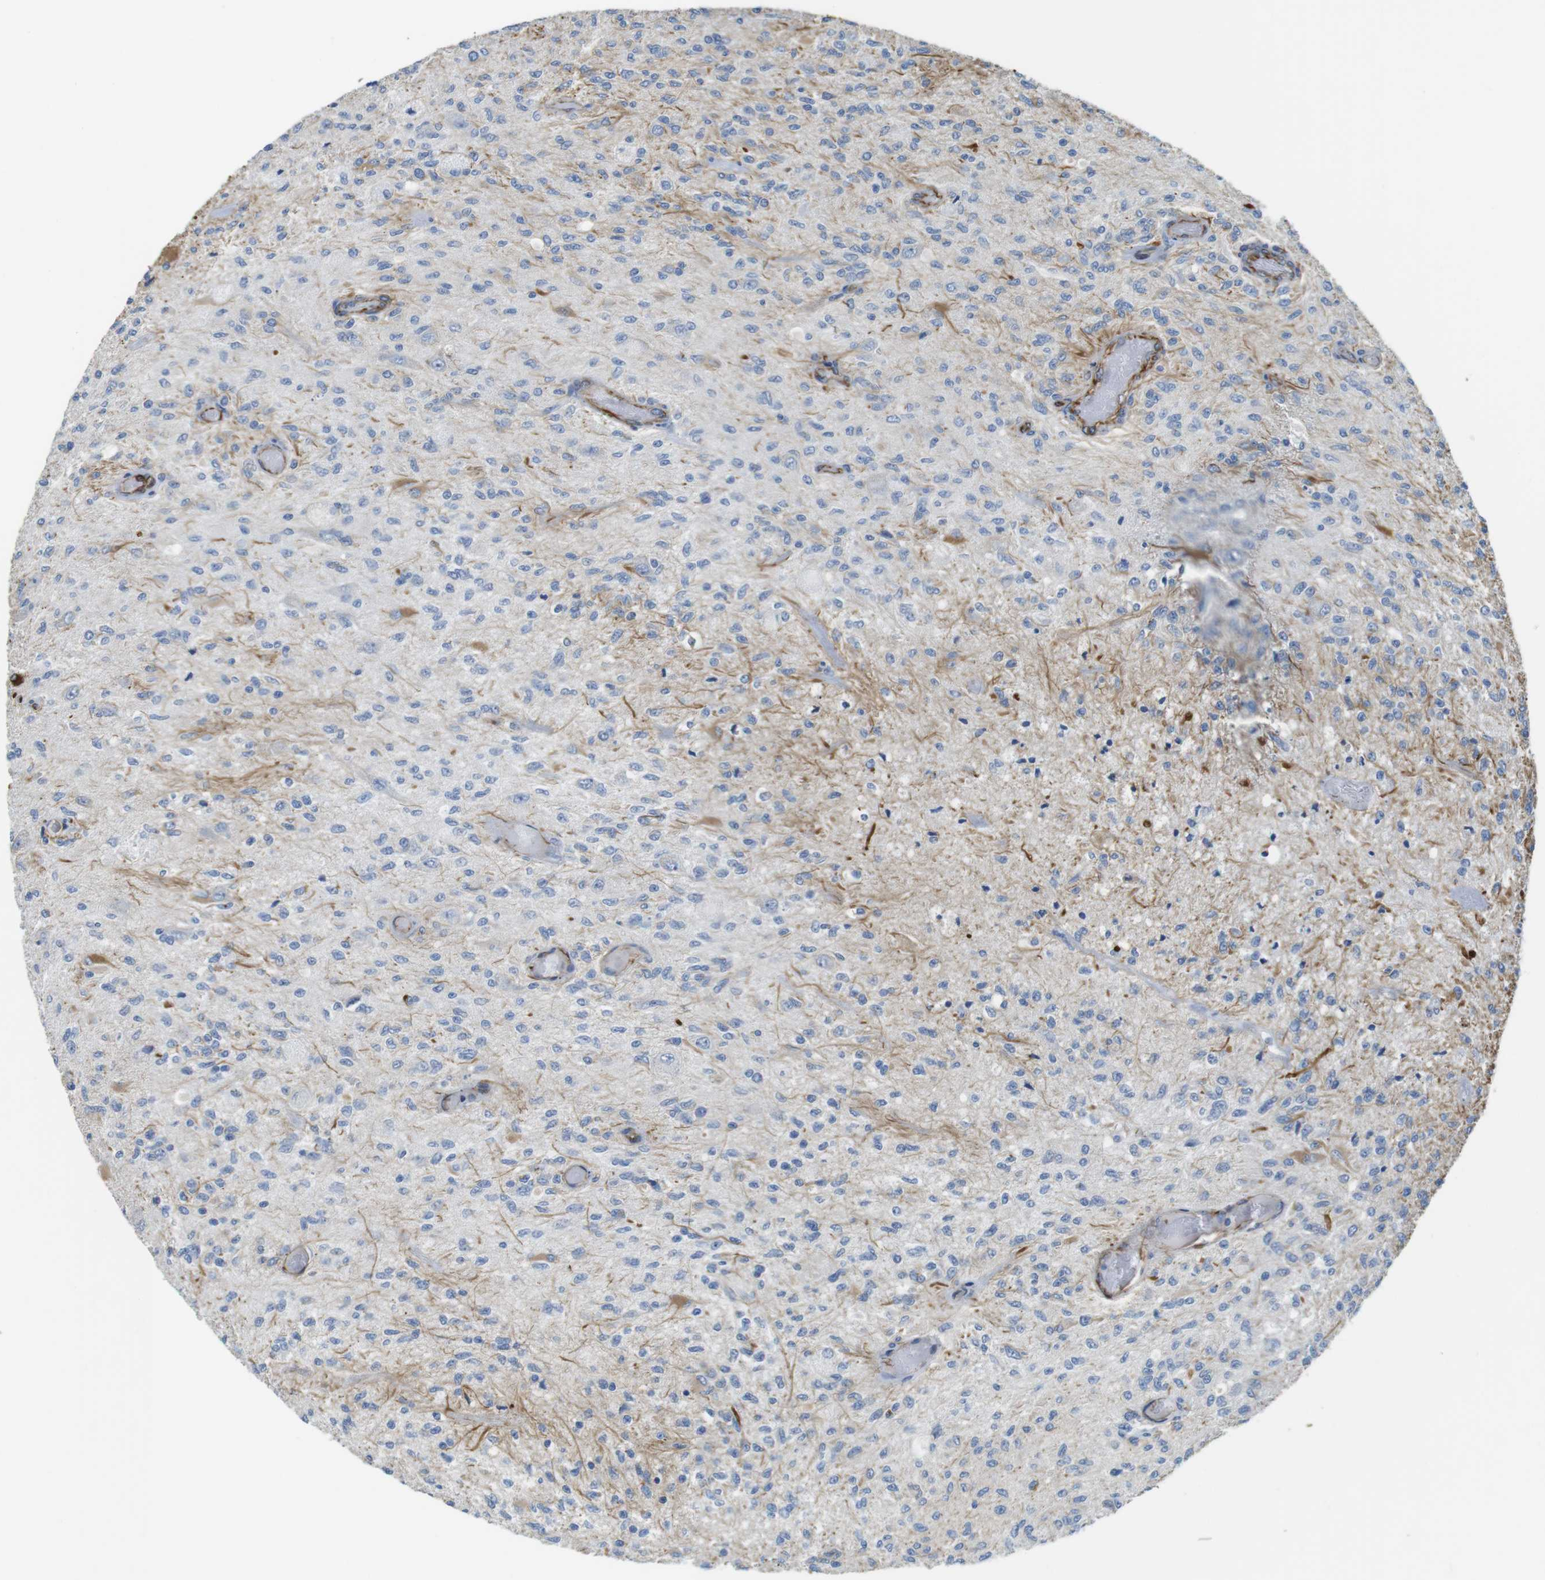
{"staining": {"intensity": "moderate", "quantity": "<25%", "location": "none"}, "tissue": "glioma", "cell_type": "Tumor cells", "image_type": "cancer", "snomed": [{"axis": "morphology", "description": "Normal tissue, NOS"}, {"axis": "morphology", "description": "Glioma, malignant, High grade"}, {"axis": "topography", "description": "Cerebral cortex"}], "caption": "This image displays immunohistochemistry (IHC) staining of glioma, with low moderate None positivity in approximately <25% of tumor cells.", "gene": "RALGPS1", "patient": {"sex": "male", "age": 77}}